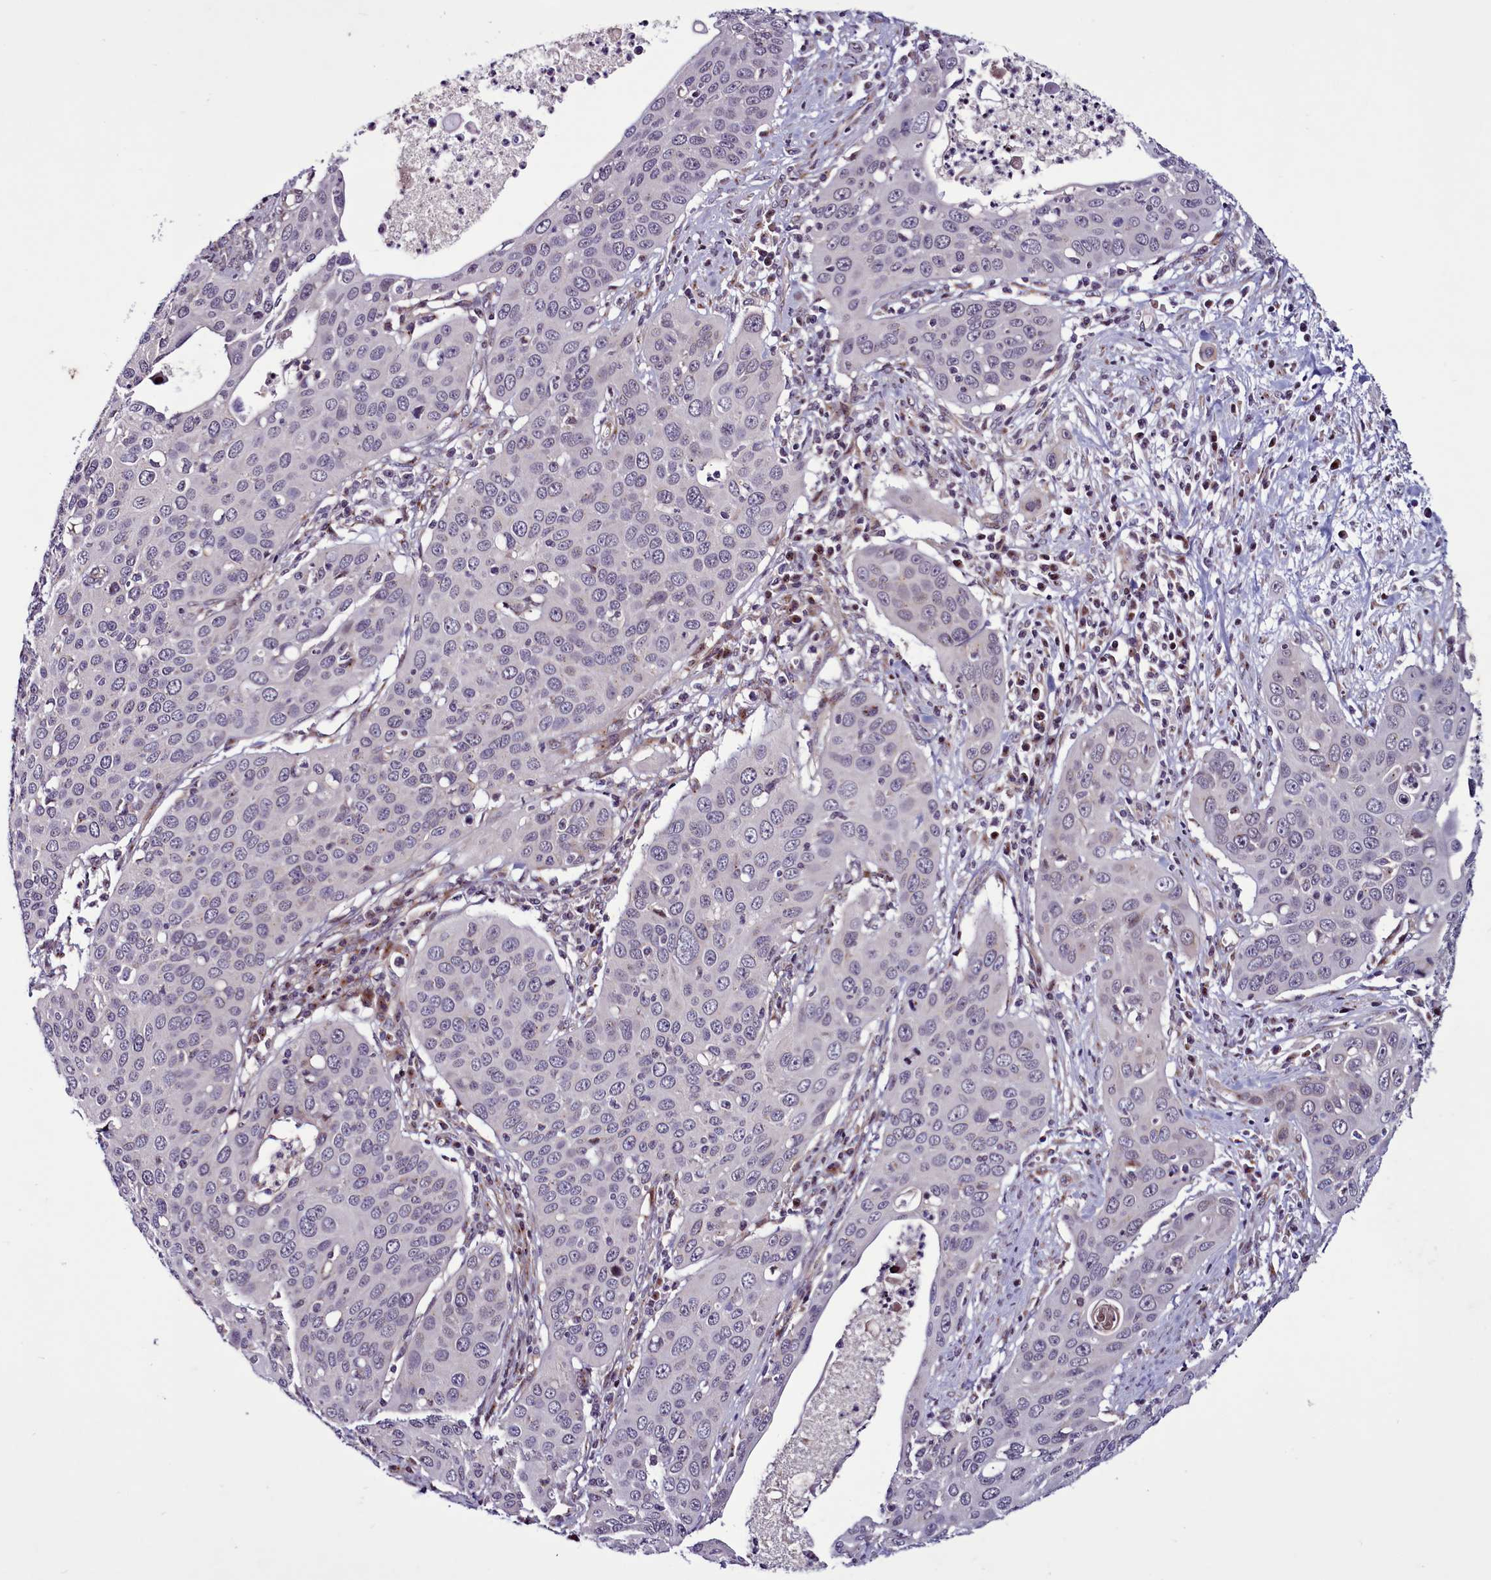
{"staining": {"intensity": "negative", "quantity": "none", "location": "none"}, "tissue": "cervical cancer", "cell_type": "Tumor cells", "image_type": "cancer", "snomed": [{"axis": "morphology", "description": "Squamous cell carcinoma, NOS"}, {"axis": "topography", "description": "Cervix"}], "caption": "Histopathology image shows no protein staining in tumor cells of cervical squamous cell carcinoma tissue.", "gene": "WBP11", "patient": {"sex": "female", "age": 36}}